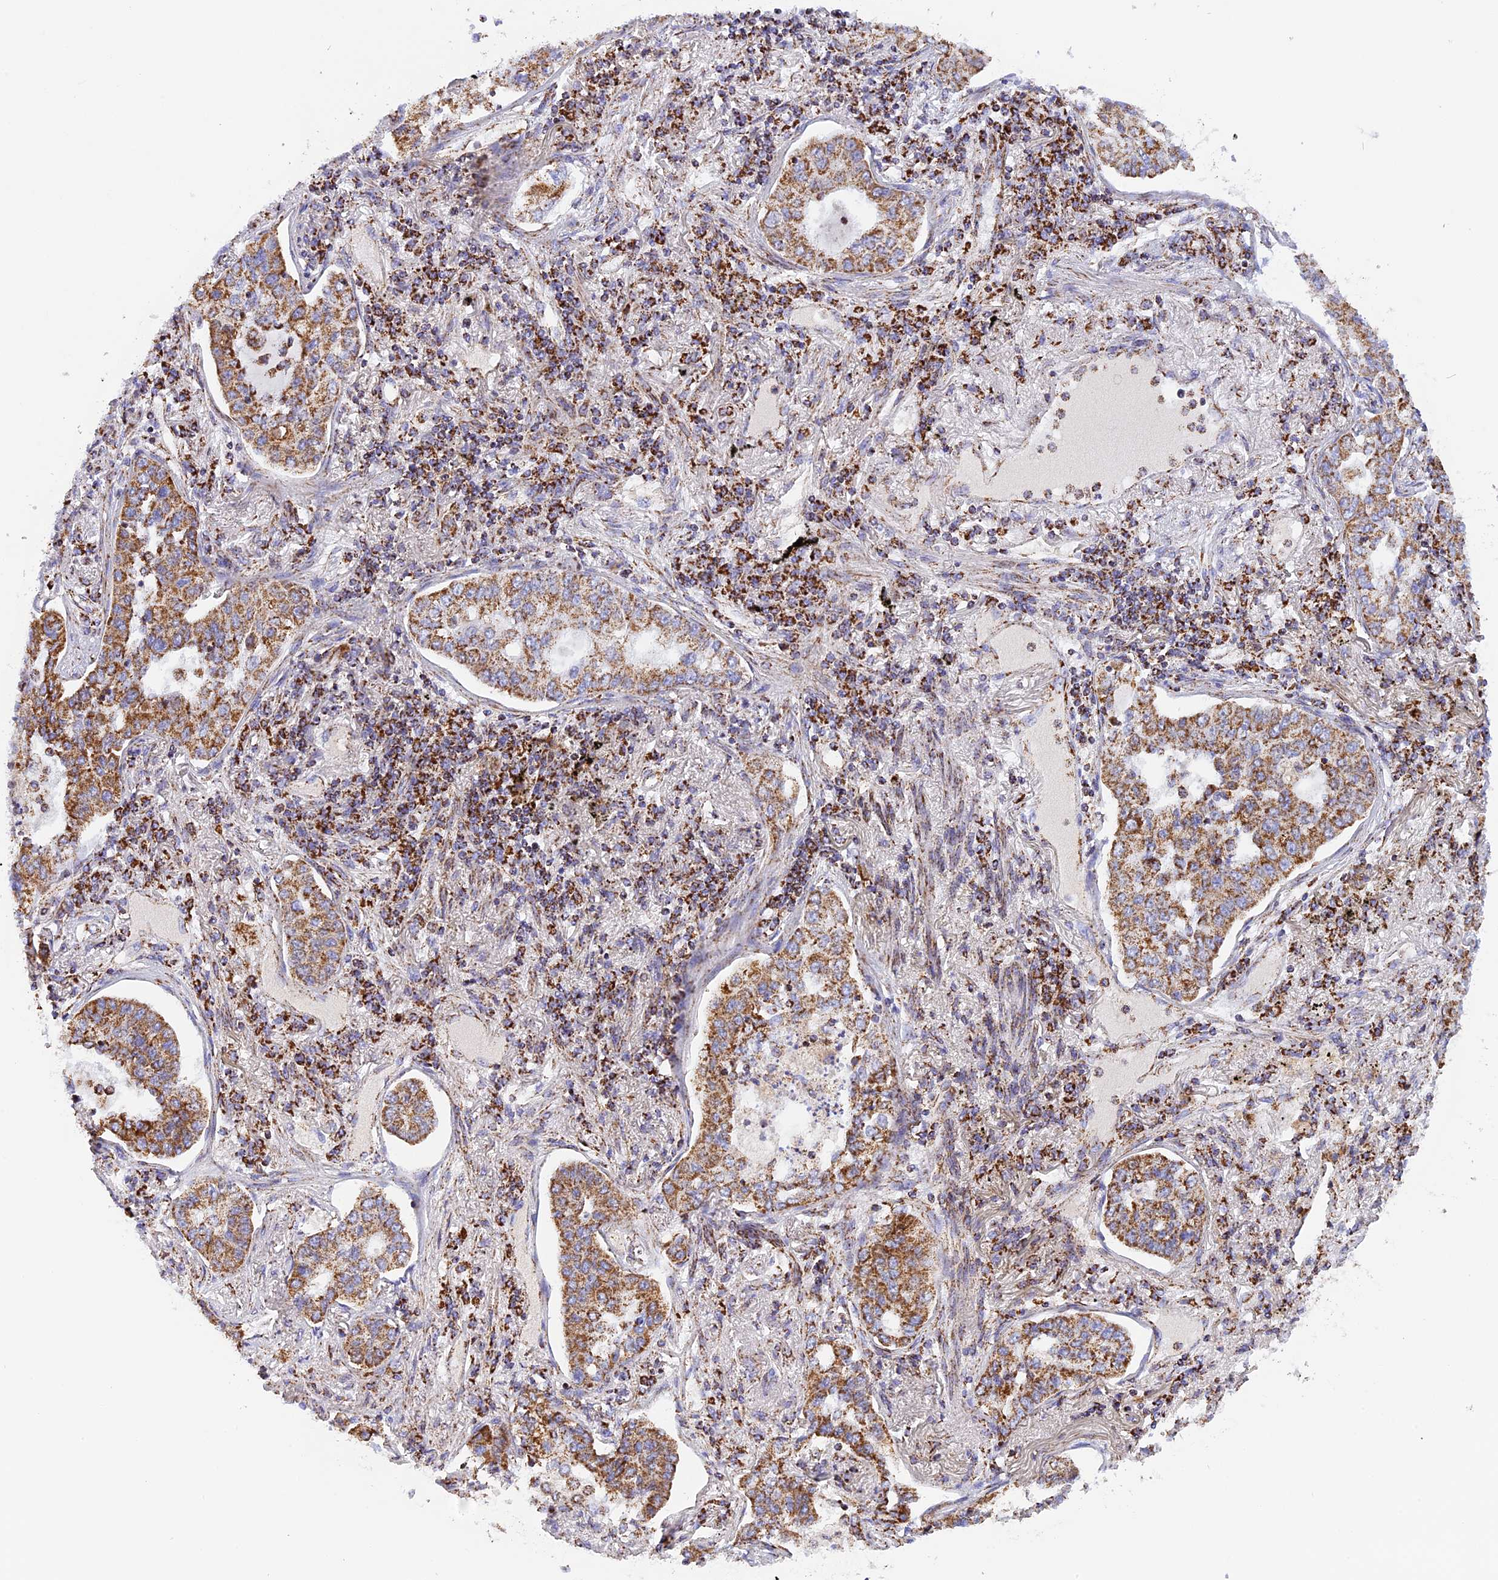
{"staining": {"intensity": "strong", "quantity": ">75%", "location": "cytoplasmic/membranous"}, "tissue": "lung cancer", "cell_type": "Tumor cells", "image_type": "cancer", "snomed": [{"axis": "morphology", "description": "Adenocarcinoma, NOS"}, {"axis": "topography", "description": "Lung"}], "caption": "Protein staining by IHC displays strong cytoplasmic/membranous expression in approximately >75% of tumor cells in lung adenocarcinoma.", "gene": "KCNG1", "patient": {"sex": "male", "age": 49}}